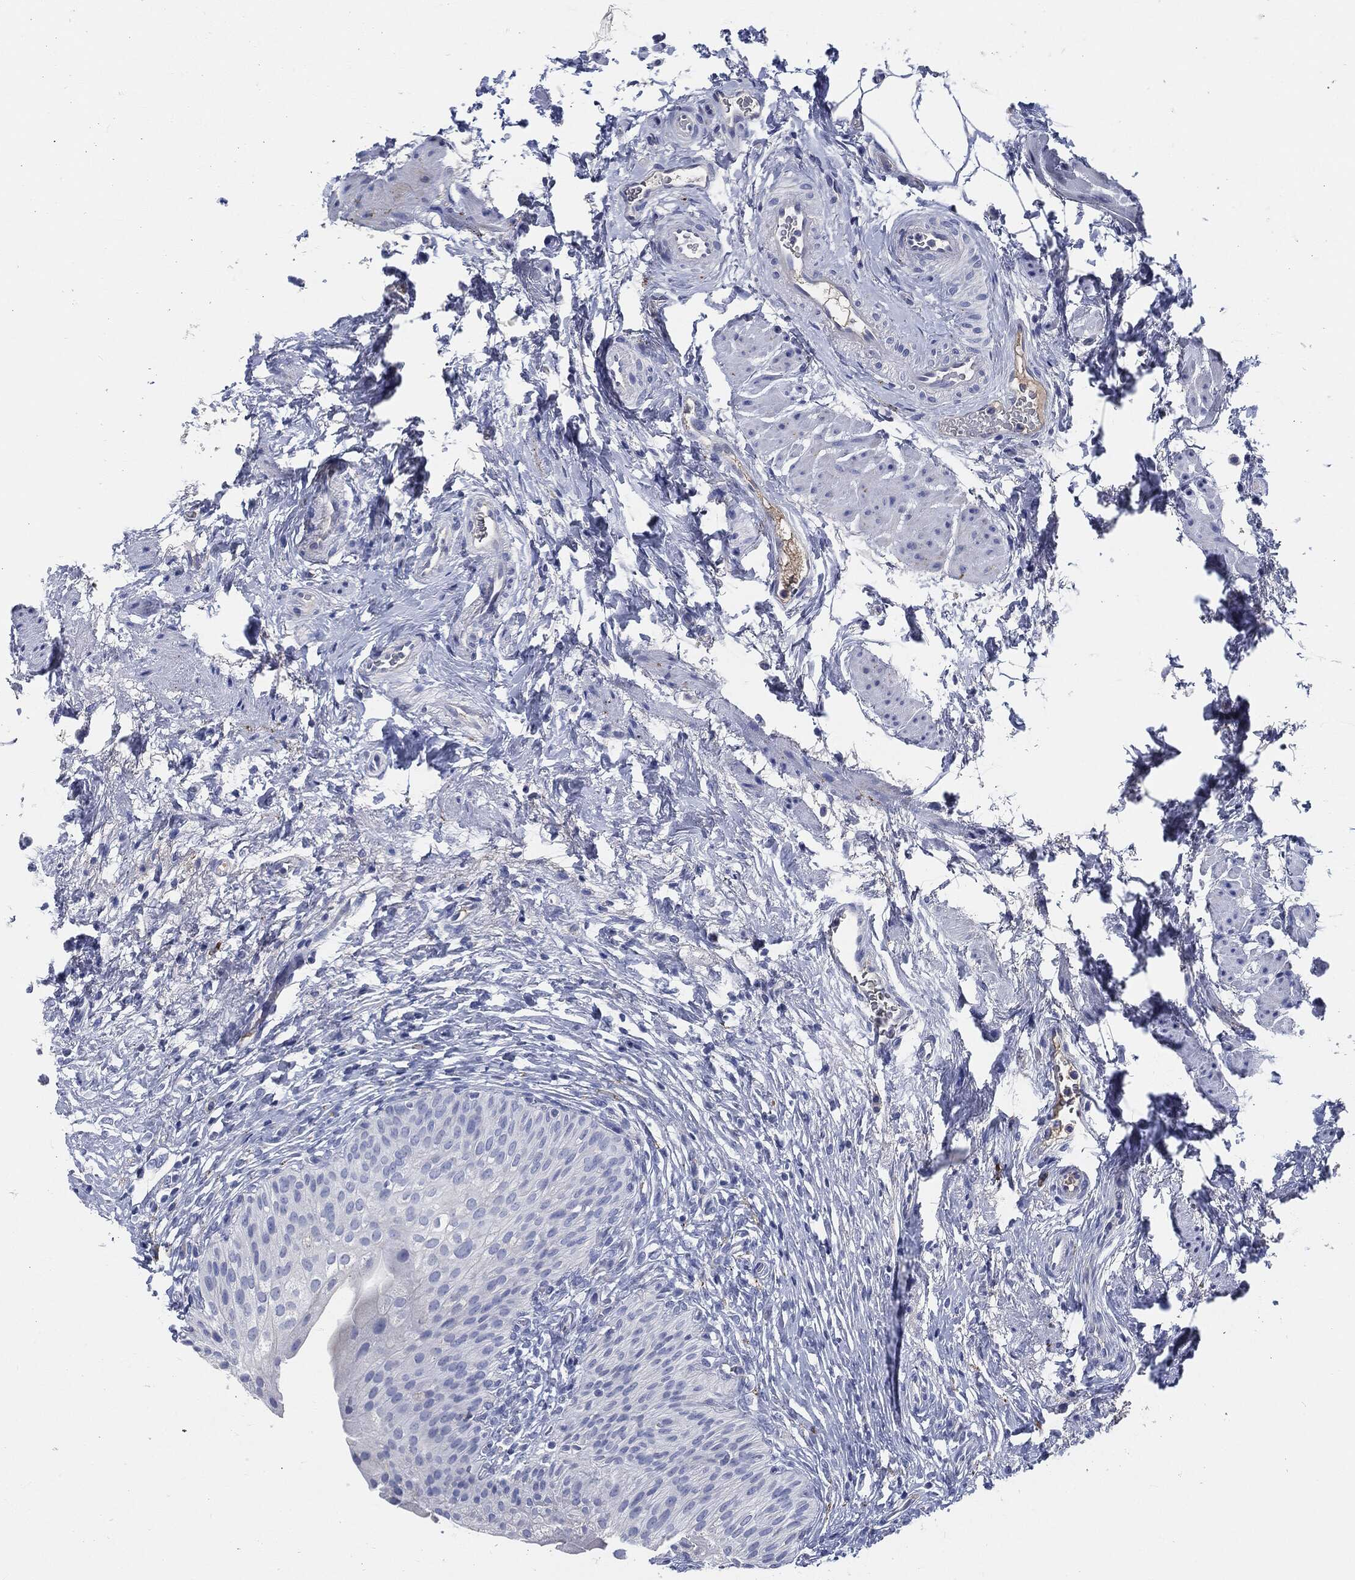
{"staining": {"intensity": "negative", "quantity": "none", "location": "none"}, "tissue": "urinary bladder", "cell_type": "Urothelial cells", "image_type": "normal", "snomed": [{"axis": "morphology", "description": "Normal tissue, NOS"}, {"axis": "topography", "description": "Urinary bladder"}], "caption": "Urinary bladder stained for a protein using immunohistochemistry shows no staining urothelial cells.", "gene": "CD27", "patient": {"sex": "male", "age": 46}}